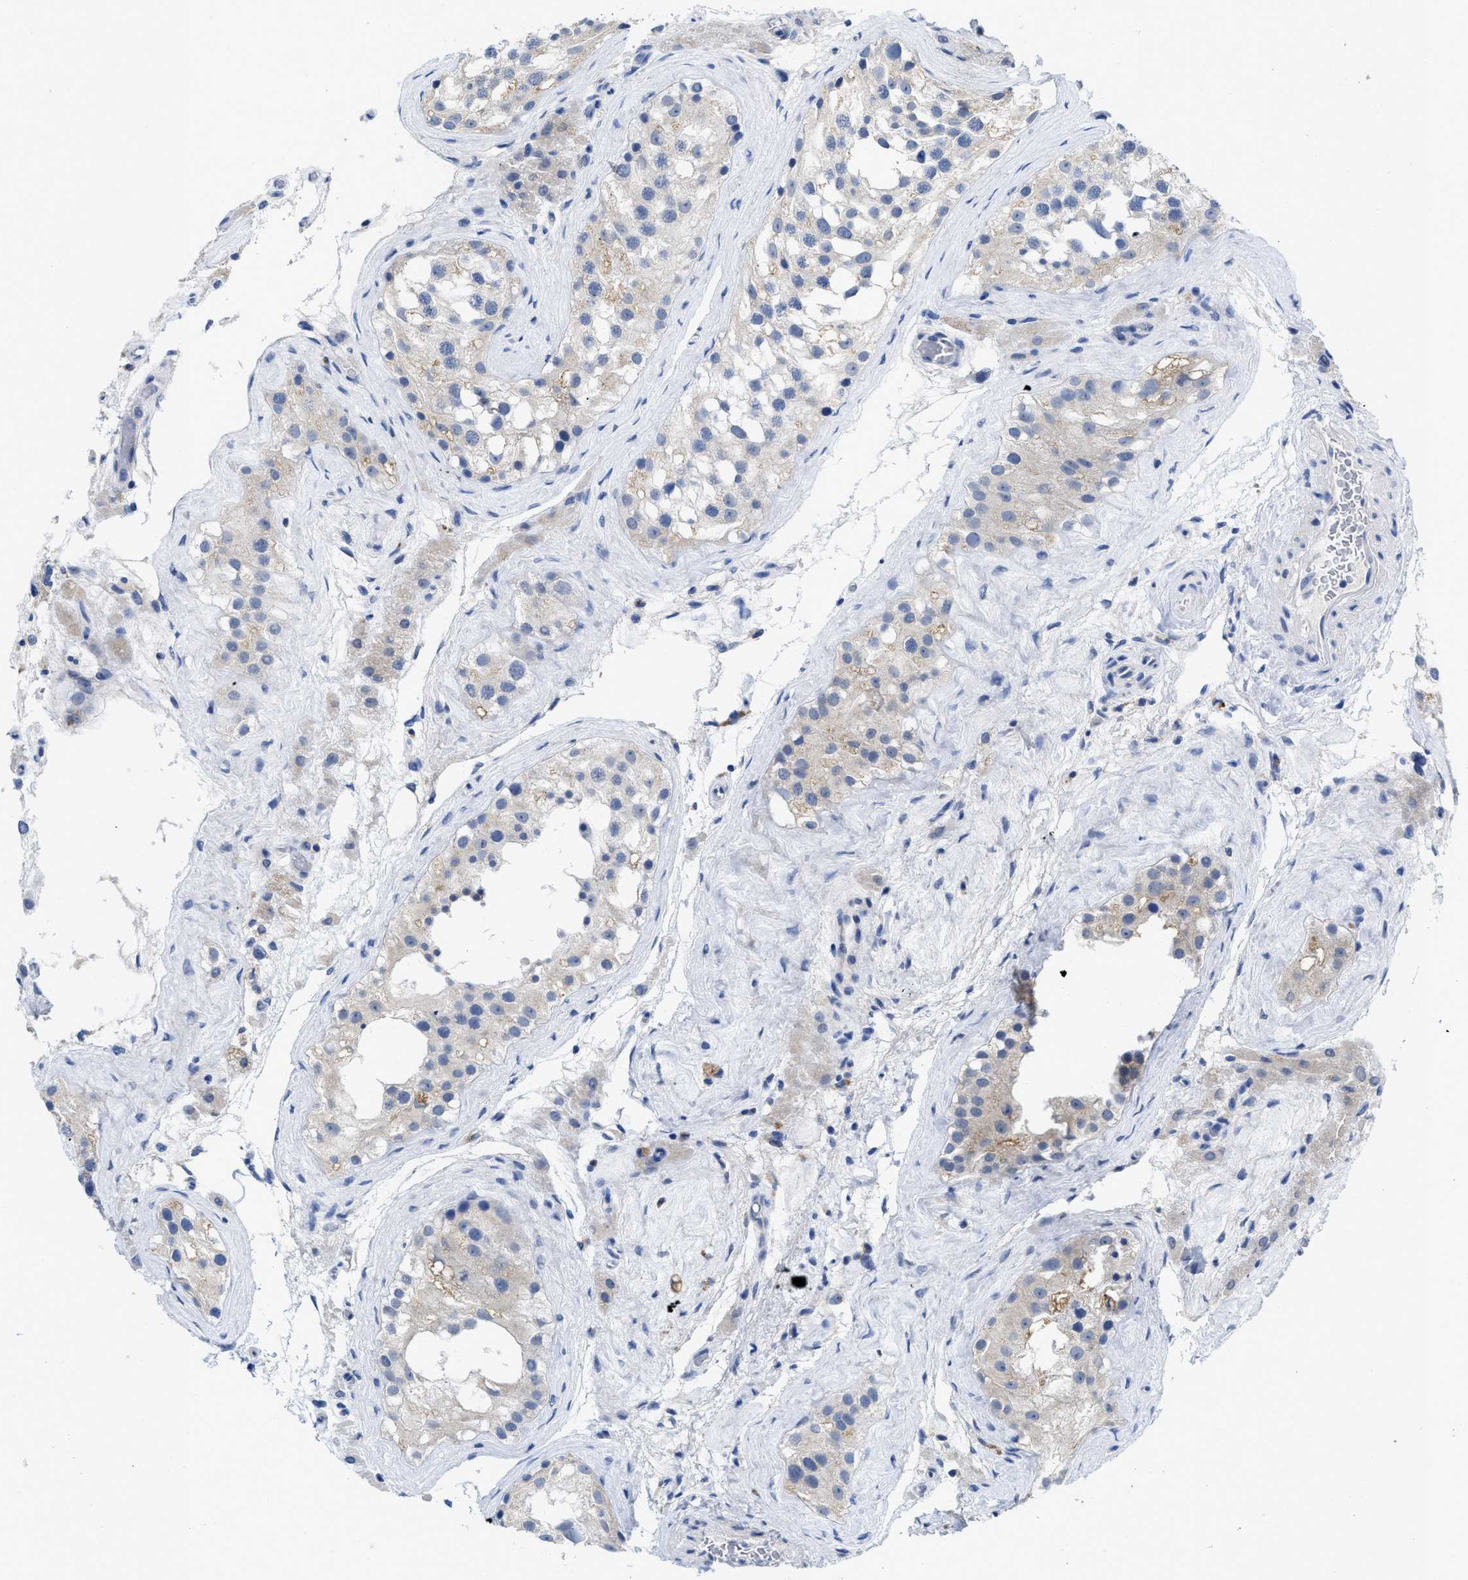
{"staining": {"intensity": "weak", "quantity": "<25%", "location": "cytoplasmic/membranous"}, "tissue": "testis", "cell_type": "Cells in seminiferous ducts", "image_type": "normal", "snomed": [{"axis": "morphology", "description": "Normal tissue, NOS"}, {"axis": "morphology", "description": "Seminoma, NOS"}, {"axis": "topography", "description": "Testis"}], "caption": "IHC photomicrograph of normal testis stained for a protein (brown), which exhibits no positivity in cells in seminiferous ducts.", "gene": "PYY", "patient": {"sex": "male", "age": 71}}